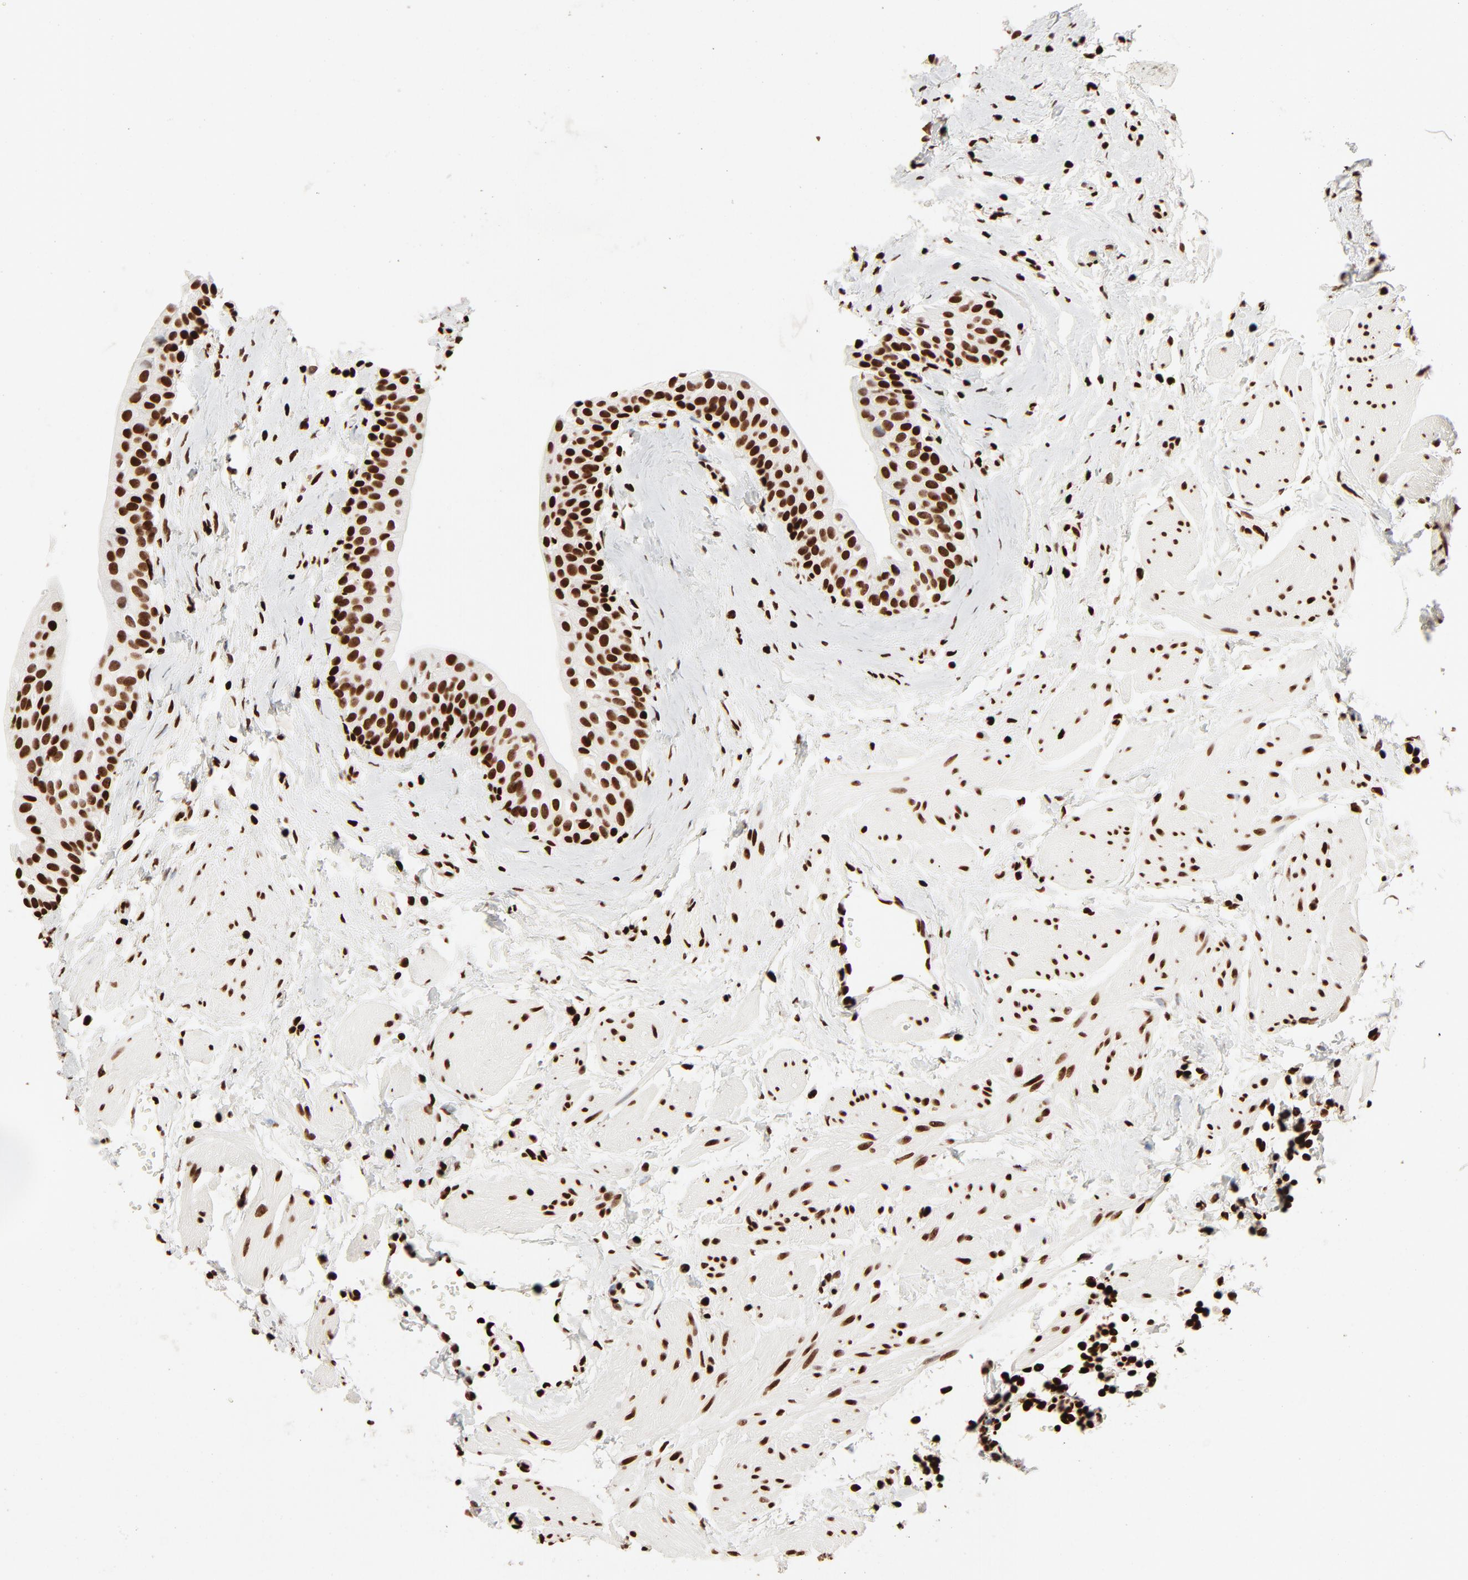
{"staining": {"intensity": "strong", "quantity": ">75%", "location": "nuclear"}, "tissue": "urinary bladder", "cell_type": "Urothelial cells", "image_type": "normal", "snomed": [{"axis": "morphology", "description": "Normal tissue, NOS"}, {"axis": "topography", "description": "Urinary bladder"}], "caption": "Immunohistochemistry (IHC) photomicrograph of normal urinary bladder: human urinary bladder stained using immunohistochemistry shows high levels of strong protein expression localized specifically in the nuclear of urothelial cells, appearing as a nuclear brown color.", "gene": "HMGB1", "patient": {"sex": "male", "age": 59}}